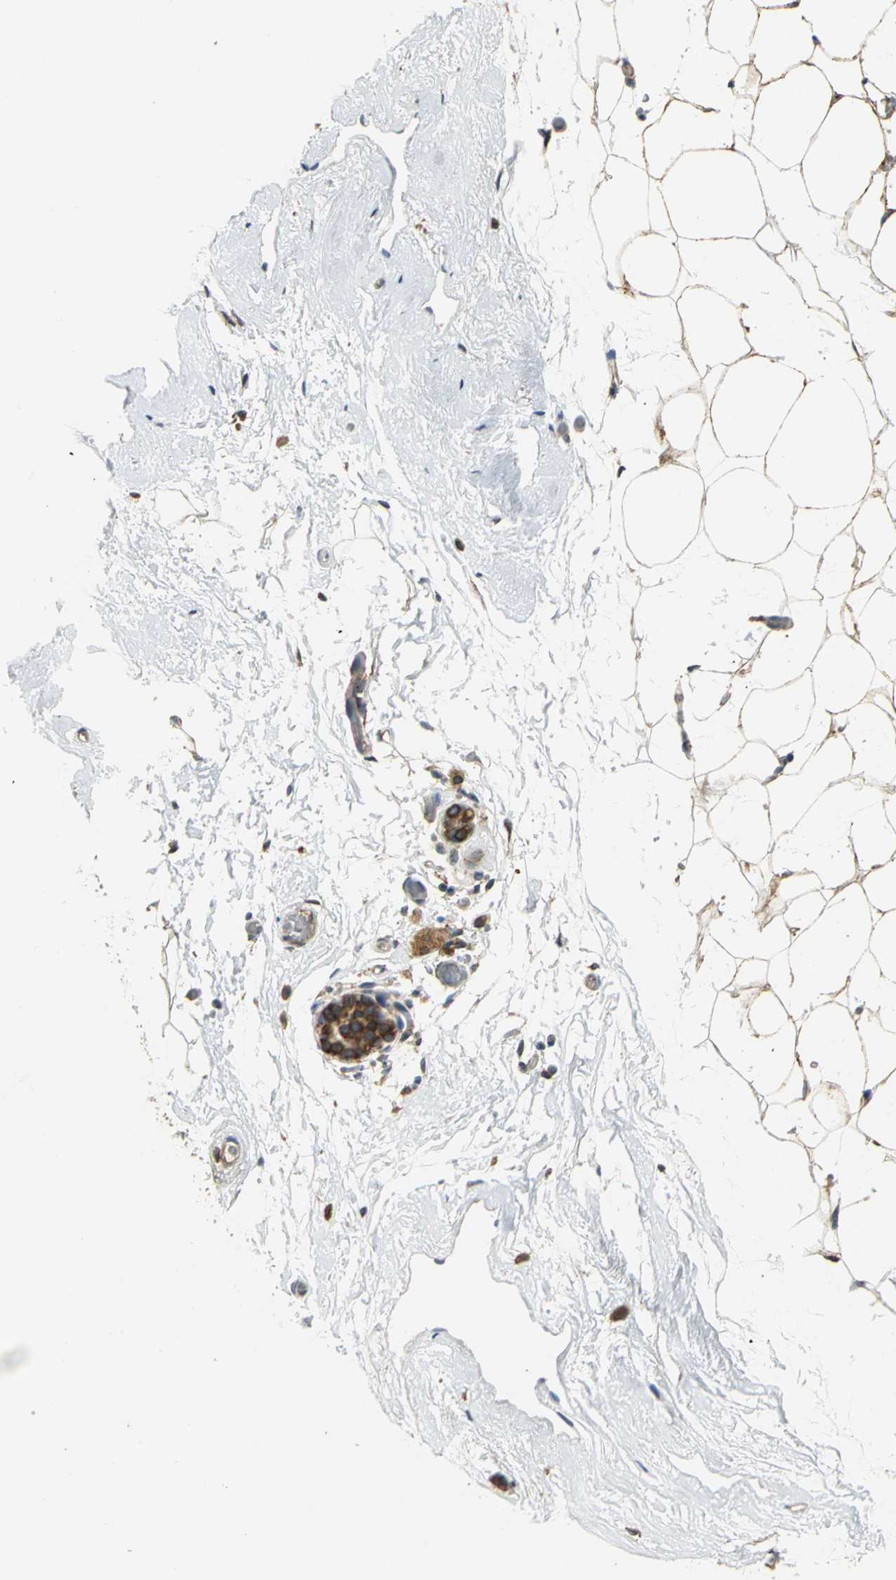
{"staining": {"intensity": "moderate", "quantity": ">75%", "location": "cytoplasmic/membranous"}, "tissue": "breast", "cell_type": "Adipocytes", "image_type": "normal", "snomed": [{"axis": "morphology", "description": "Normal tissue, NOS"}, {"axis": "topography", "description": "Breast"}], "caption": "Moderate cytoplasmic/membranous expression for a protein is present in approximately >75% of adipocytes of normal breast using IHC.", "gene": "SYVN1", "patient": {"sex": "female", "age": 75}}